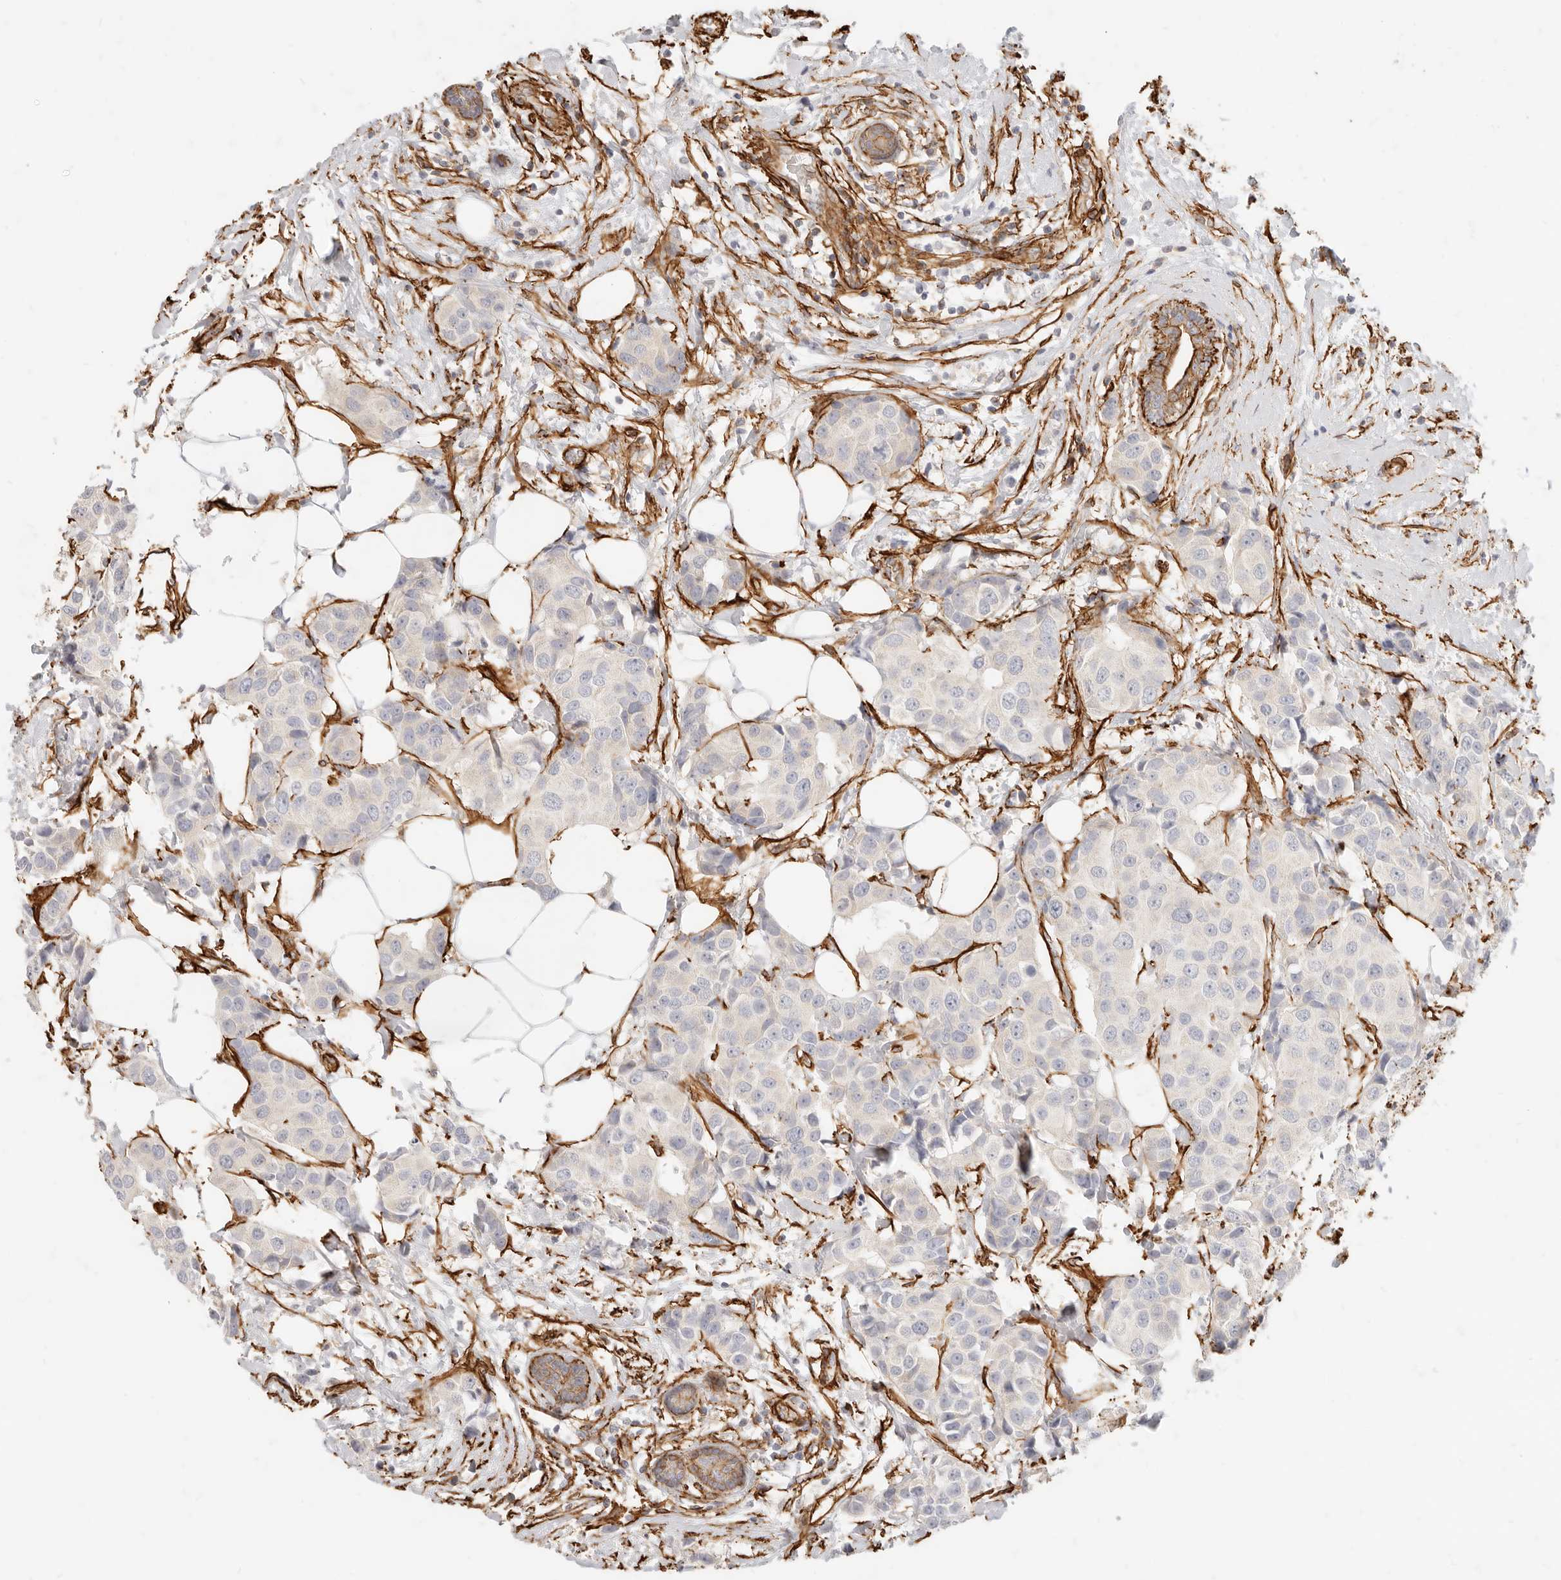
{"staining": {"intensity": "negative", "quantity": "none", "location": "none"}, "tissue": "breast cancer", "cell_type": "Tumor cells", "image_type": "cancer", "snomed": [{"axis": "morphology", "description": "Normal tissue, NOS"}, {"axis": "morphology", "description": "Duct carcinoma"}, {"axis": "topography", "description": "Breast"}], "caption": "DAB (3,3'-diaminobenzidine) immunohistochemical staining of infiltrating ductal carcinoma (breast) shows no significant expression in tumor cells.", "gene": "TMTC2", "patient": {"sex": "female", "age": 39}}